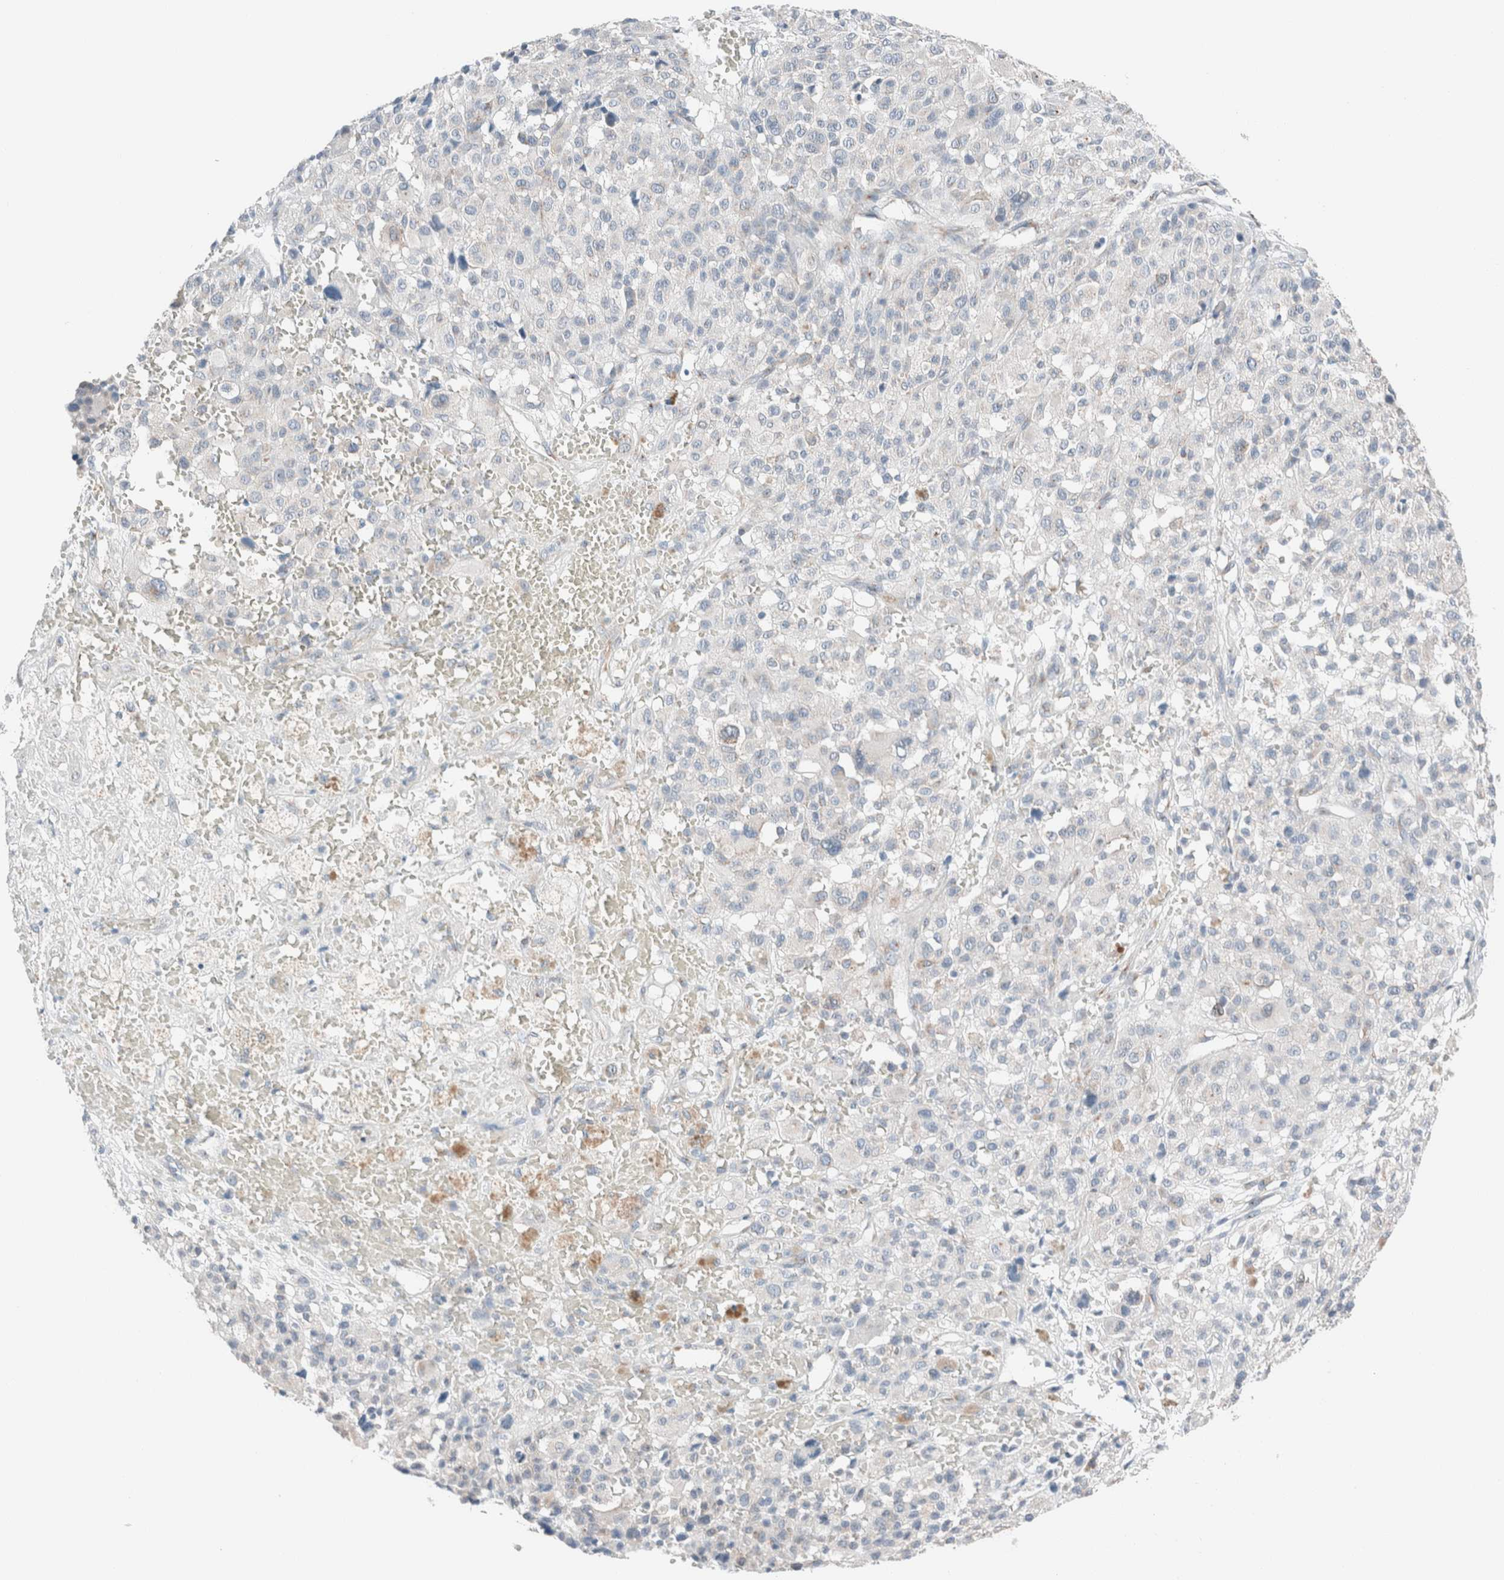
{"staining": {"intensity": "negative", "quantity": "none", "location": "none"}, "tissue": "melanoma", "cell_type": "Tumor cells", "image_type": "cancer", "snomed": [{"axis": "morphology", "description": "Malignant melanoma, Metastatic site"}, {"axis": "topography", "description": "Skin"}], "caption": "High power microscopy image of an IHC micrograph of malignant melanoma (metastatic site), revealing no significant staining in tumor cells.", "gene": "CASC3", "patient": {"sex": "female", "age": 74}}